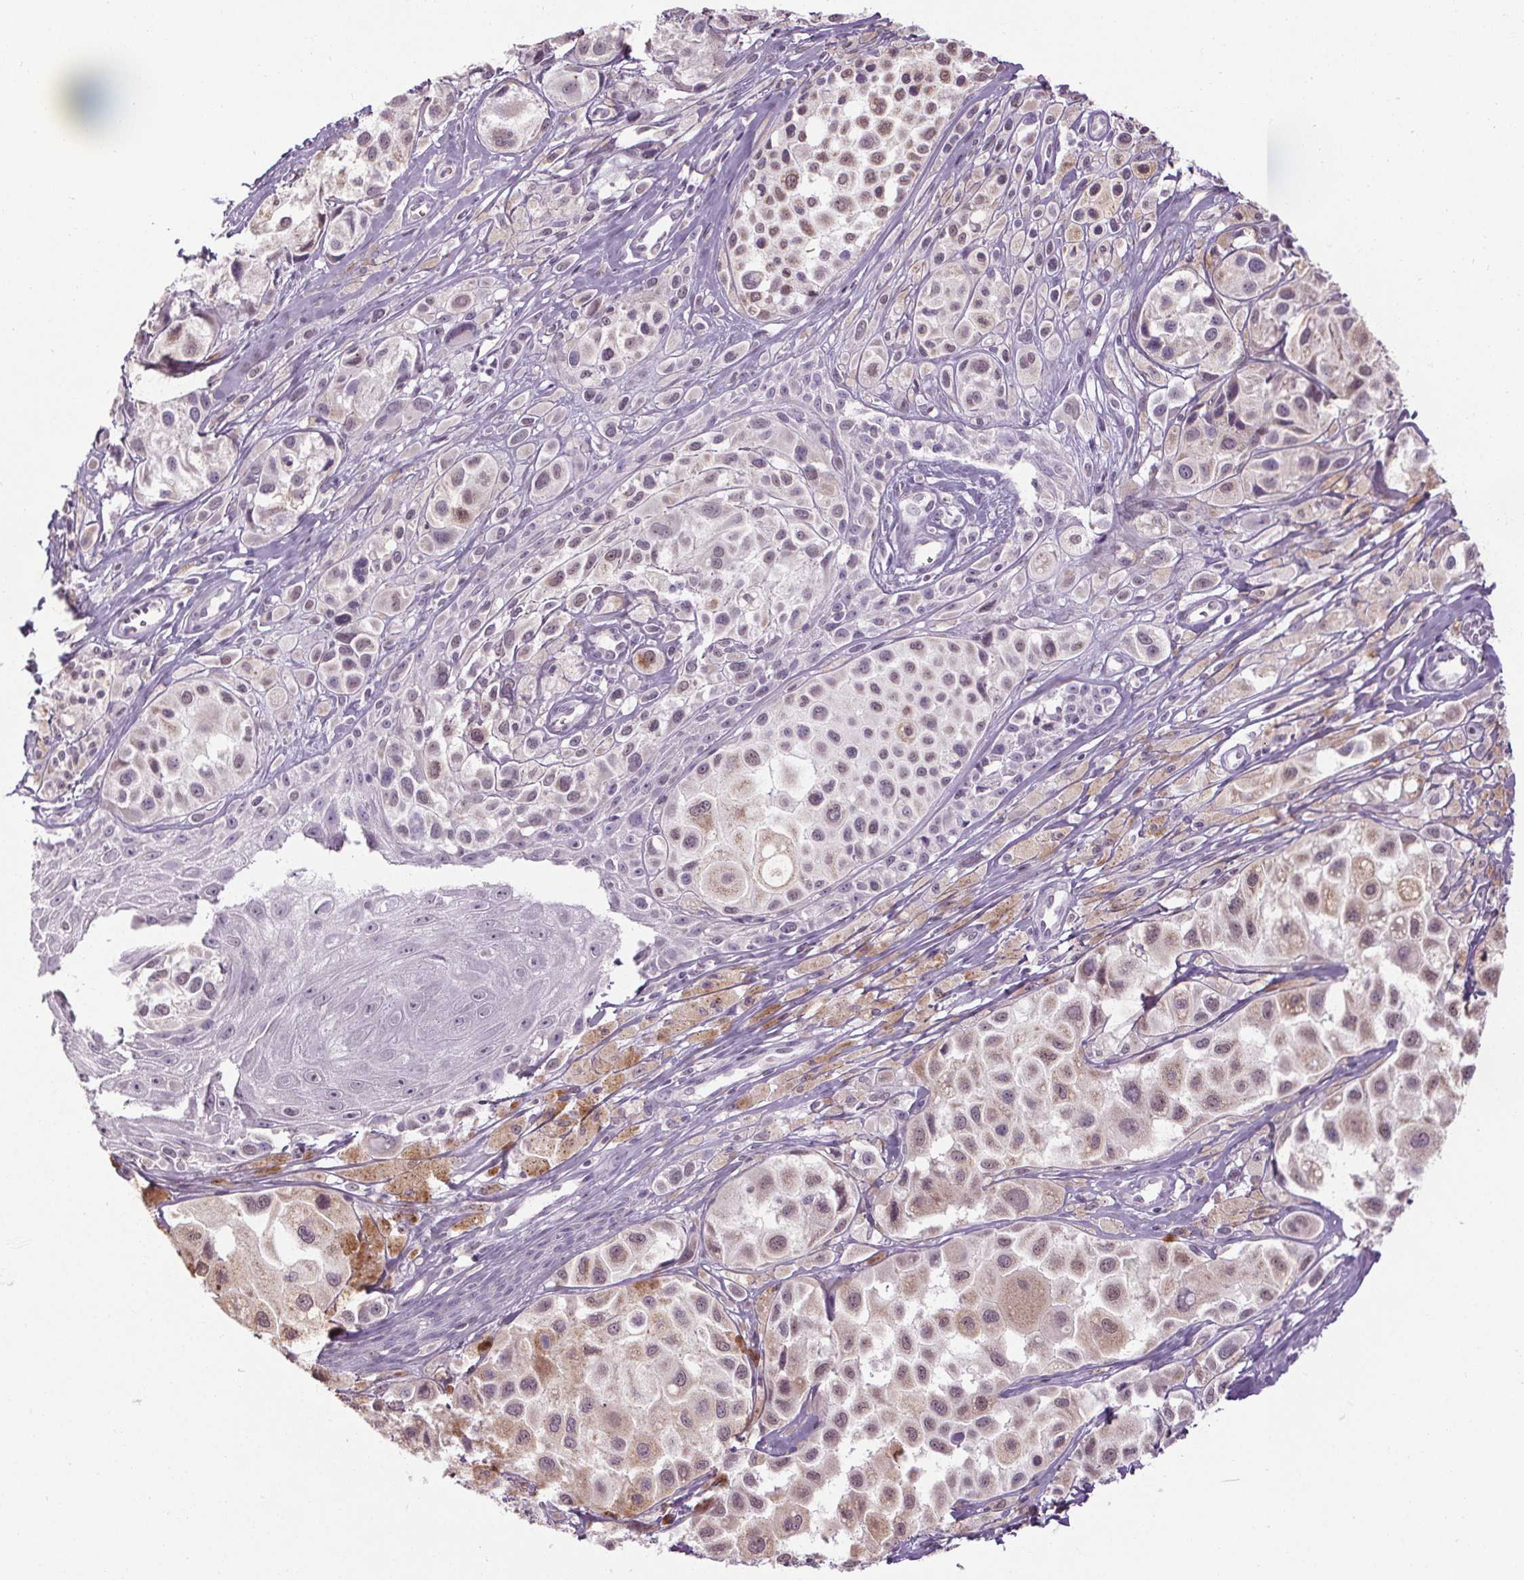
{"staining": {"intensity": "weak", "quantity": "<25%", "location": "cytoplasmic/membranous,nuclear"}, "tissue": "melanoma", "cell_type": "Tumor cells", "image_type": "cancer", "snomed": [{"axis": "morphology", "description": "Malignant melanoma, NOS"}, {"axis": "topography", "description": "Skin"}], "caption": "High magnification brightfield microscopy of malignant melanoma stained with DAB (brown) and counterstained with hematoxylin (blue): tumor cells show no significant expression.", "gene": "SLC2A9", "patient": {"sex": "male", "age": 77}}